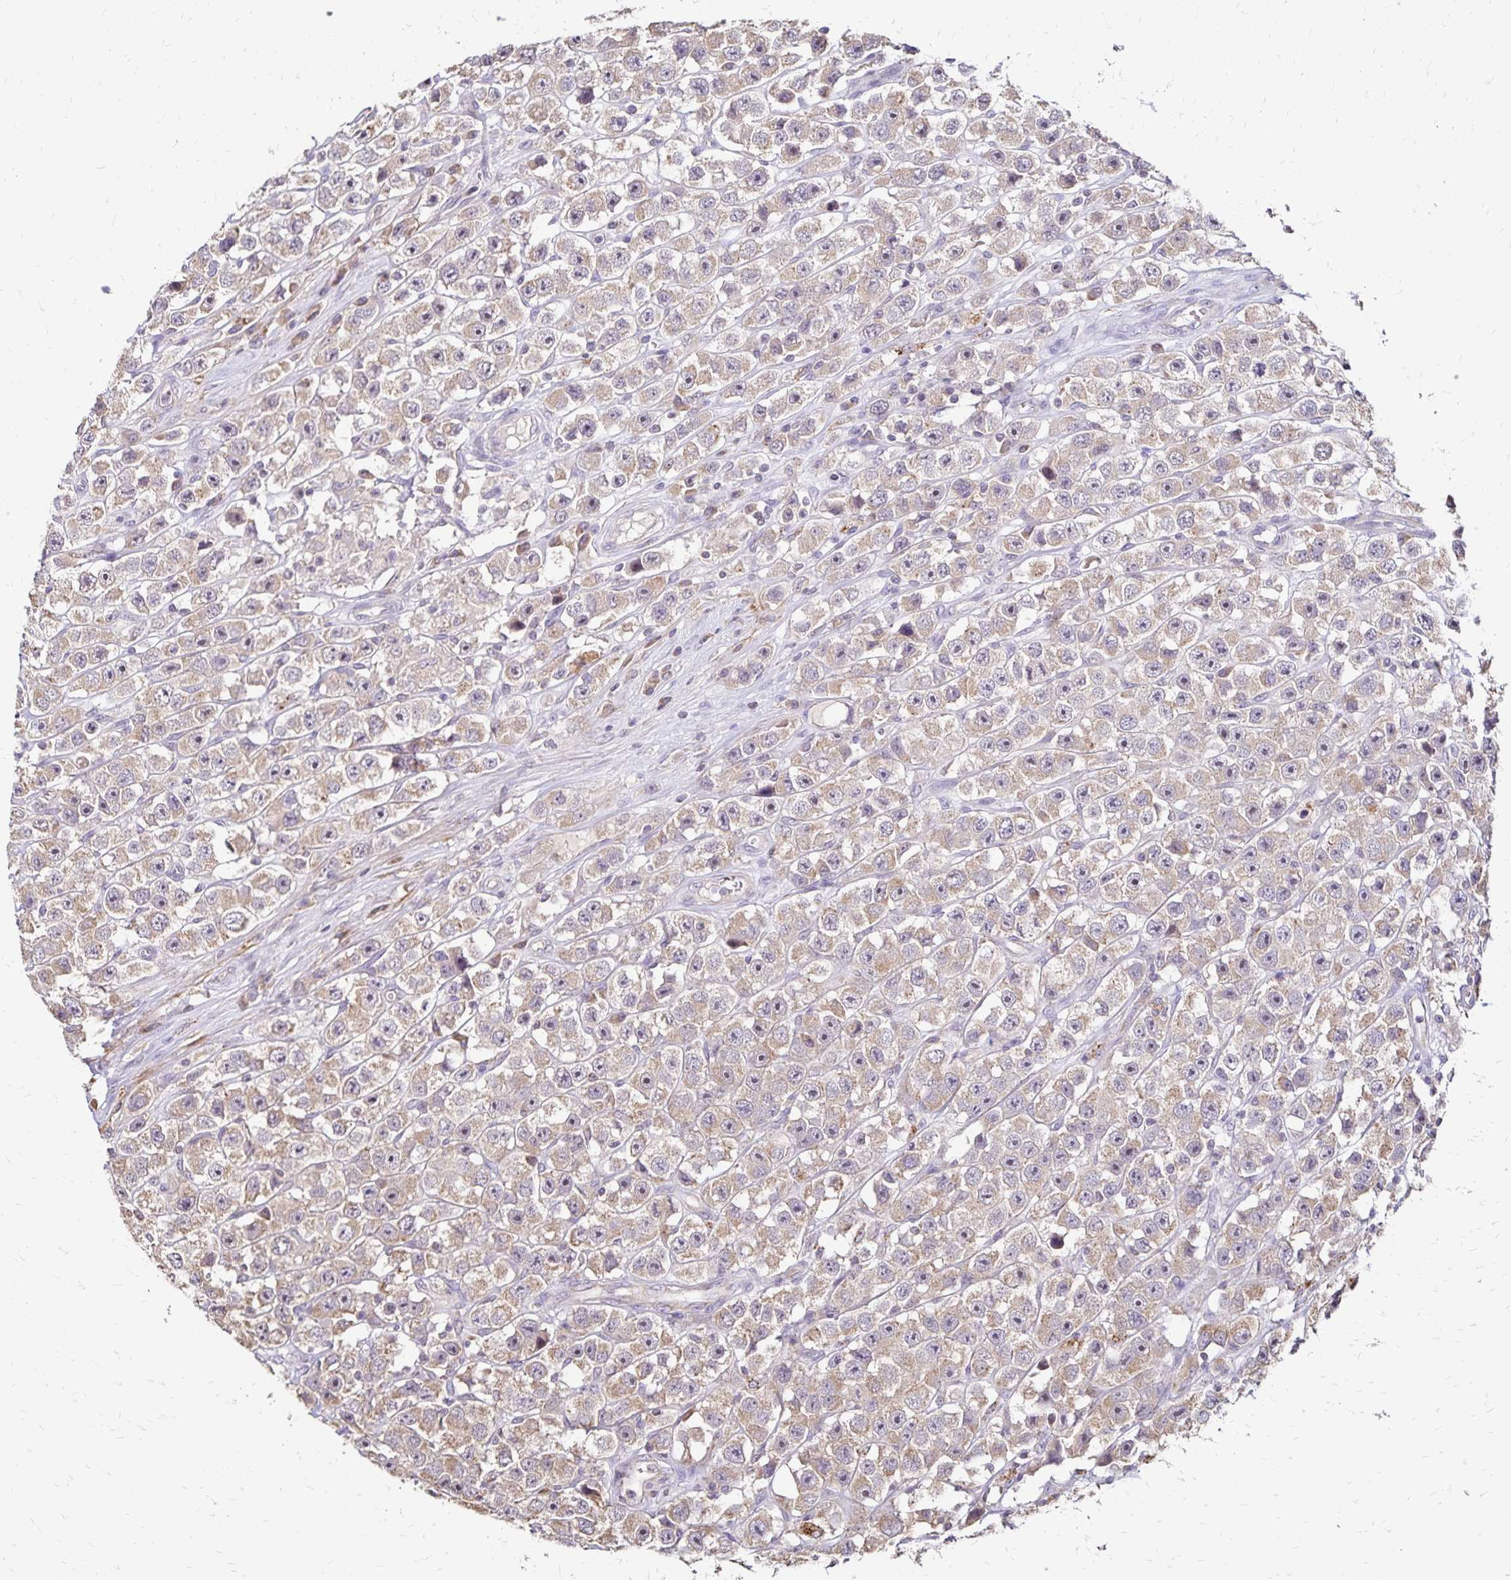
{"staining": {"intensity": "weak", "quantity": ">75%", "location": "cytoplasmic/membranous"}, "tissue": "testis cancer", "cell_type": "Tumor cells", "image_type": "cancer", "snomed": [{"axis": "morphology", "description": "Seminoma, NOS"}, {"axis": "topography", "description": "Testis"}], "caption": "A brown stain labels weak cytoplasmic/membranous staining of a protein in human testis cancer (seminoma) tumor cells. (brown staining indicates protein expression, while blue staining denotes nuclei).", "gene": "EMC10", "patient": {"sex": "male", "age": 45}}